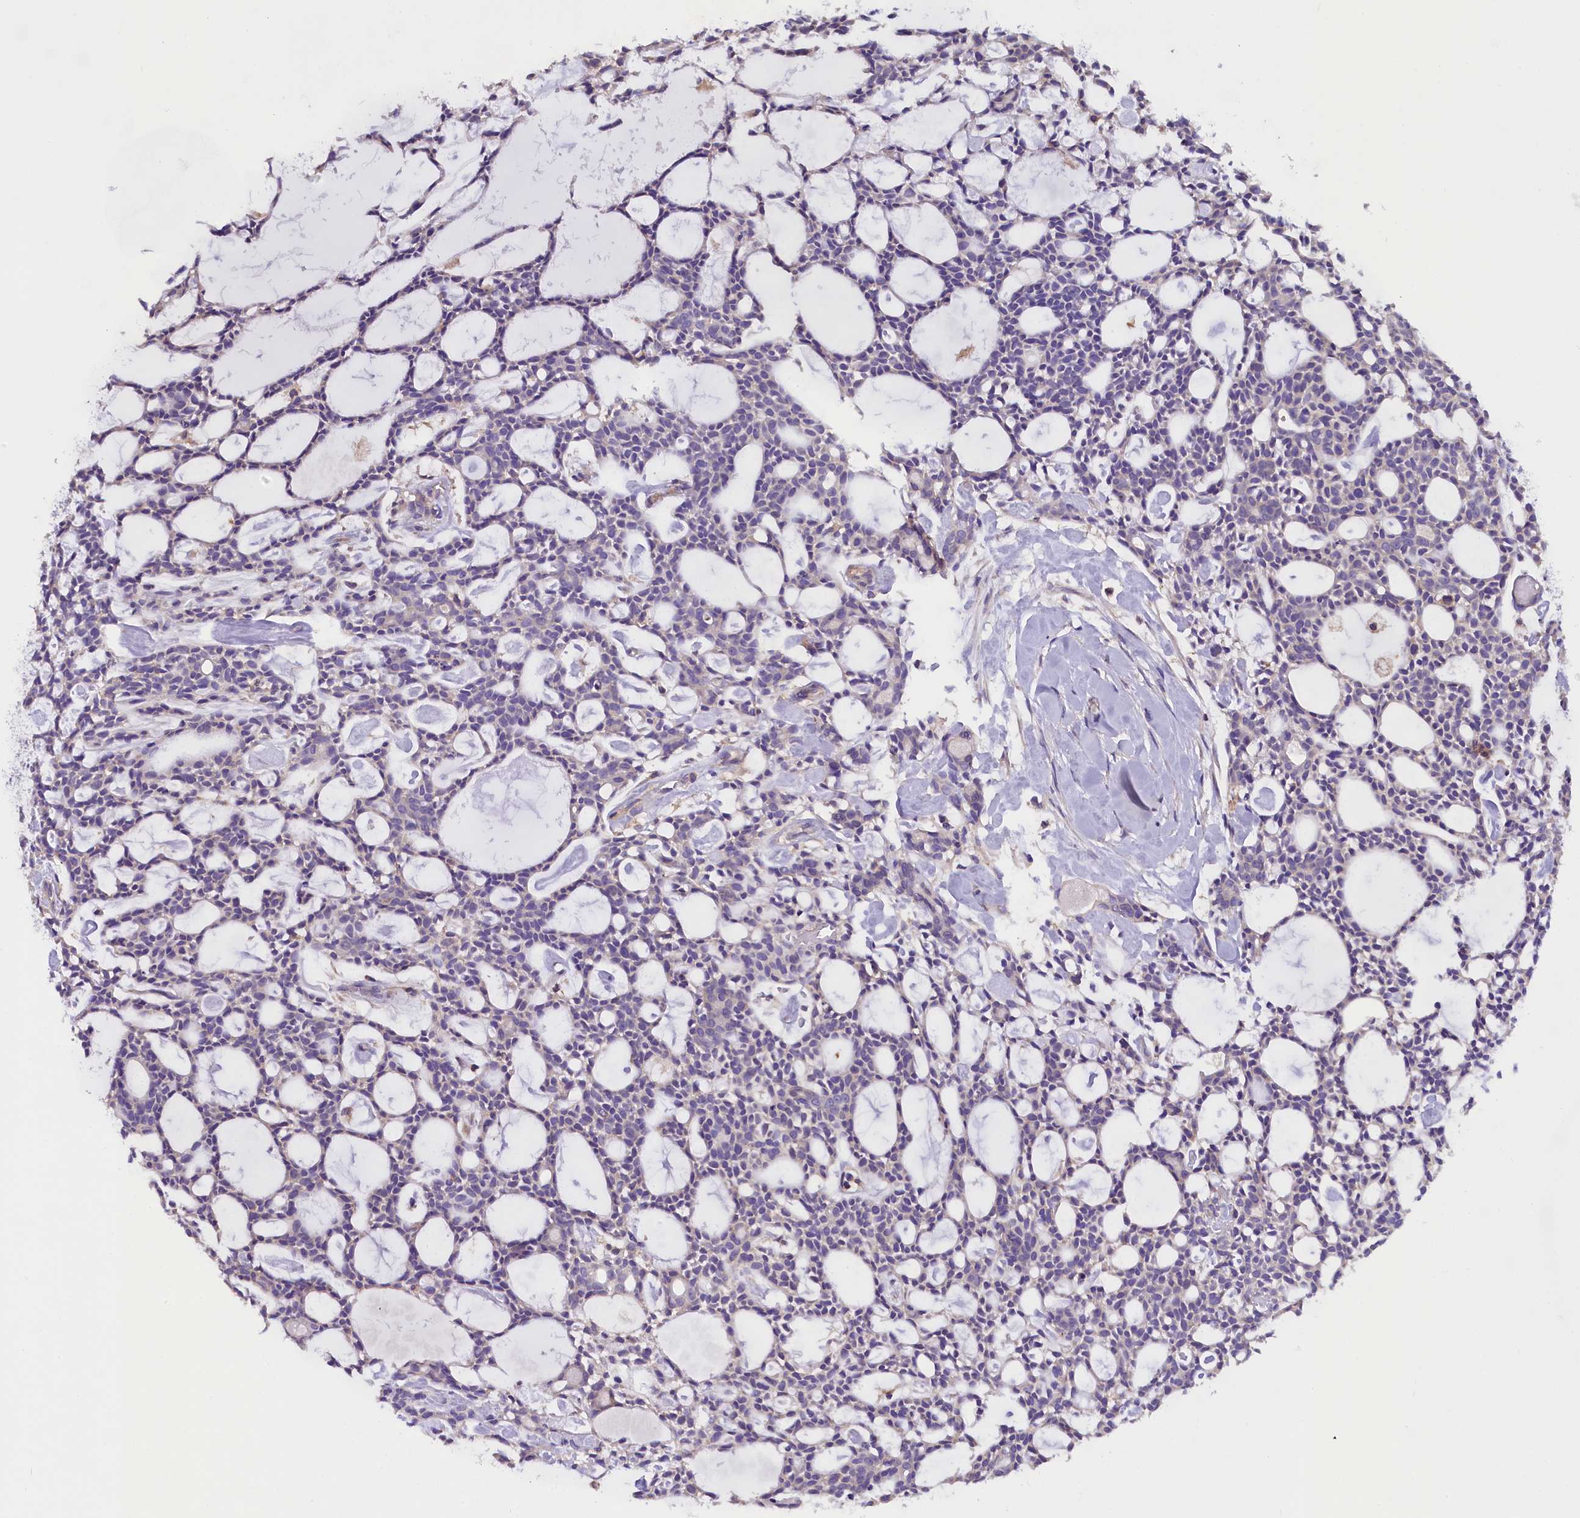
{"staining": {"intensity": "negative", "quantity": "none", "location": "none"}, "tissue": "head and neck cancer", "cell_type": "Tumor cells", "image_type": "cancer", "snomed": [{"axis": "morphology", "description": "Adenocarcinoma, NOS"}, {"axis": "topography", "description": "Salivary gland"}, {"axis": "topography", "description": "Head-Neck"}], "caption": "The image demonstrates no staining of tumor cells in head and neck cancer. (Immunohistochemistry, brightfield microscopy, high magnification).", "gene": "AP3B2", "patient": {"sex": "male", "age": 55}}